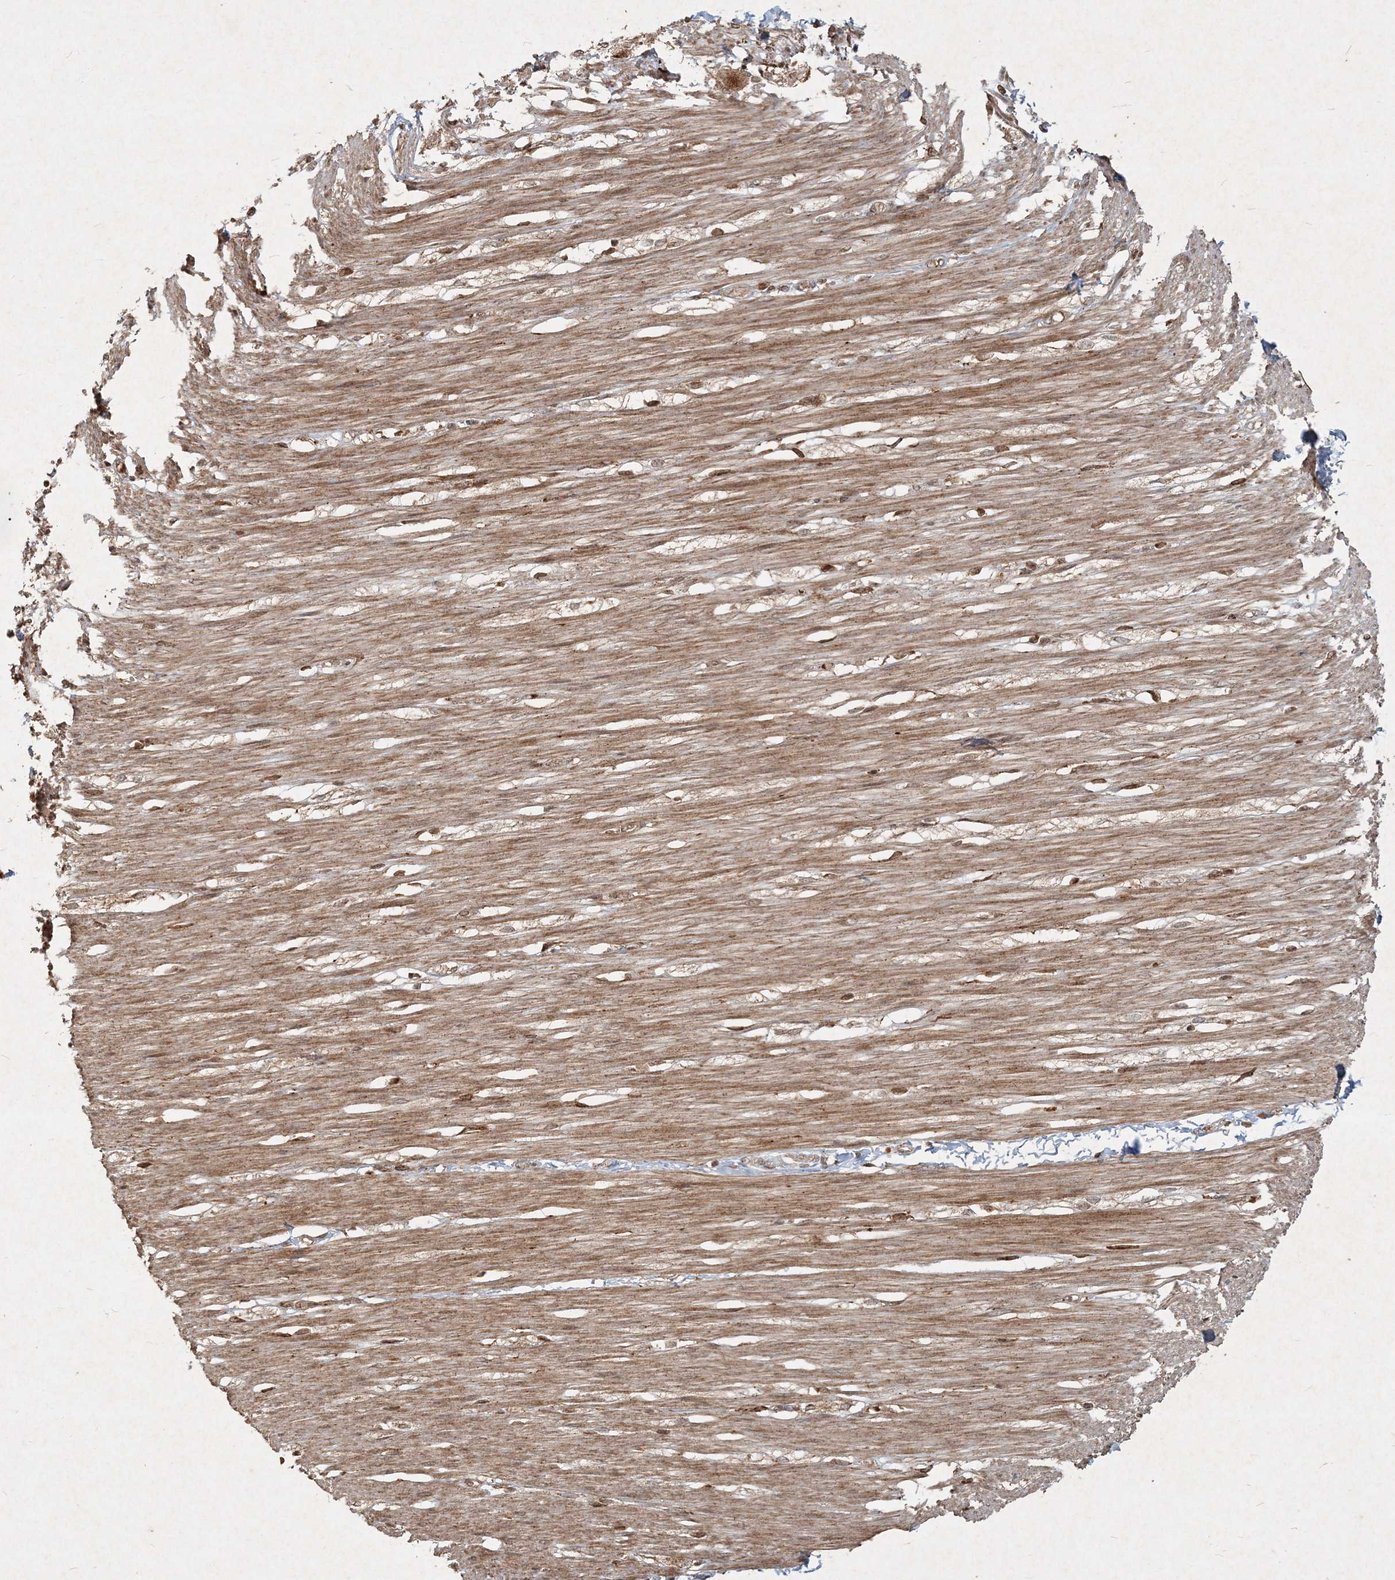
{"staining": {"intensity": "moderate", "quantity": ">75%", "location": "cytoplasmic/membranous"}, "tissue": "smooth muscle", "cell_type": "Smooth muscle cells", "image_type": "normal", "snomed": [{"axis": "morphology", "description": "Normal tissue, NOS"}, {"axis": "morphology", "description": "Adenocarcinoma, NOS"}, {"axis": "topography", "description": "Colon"}, {"axis": "topography", "description": "Peripheral nerve tissue"}], "caption": "Smooth muscle cells demonstrate moderate cytoplasmic/membranous expression in approximately >75% of cells in benign smooth muscle.", "gene": "NARS1", "patient": {"sex": "male", "age": 14}}